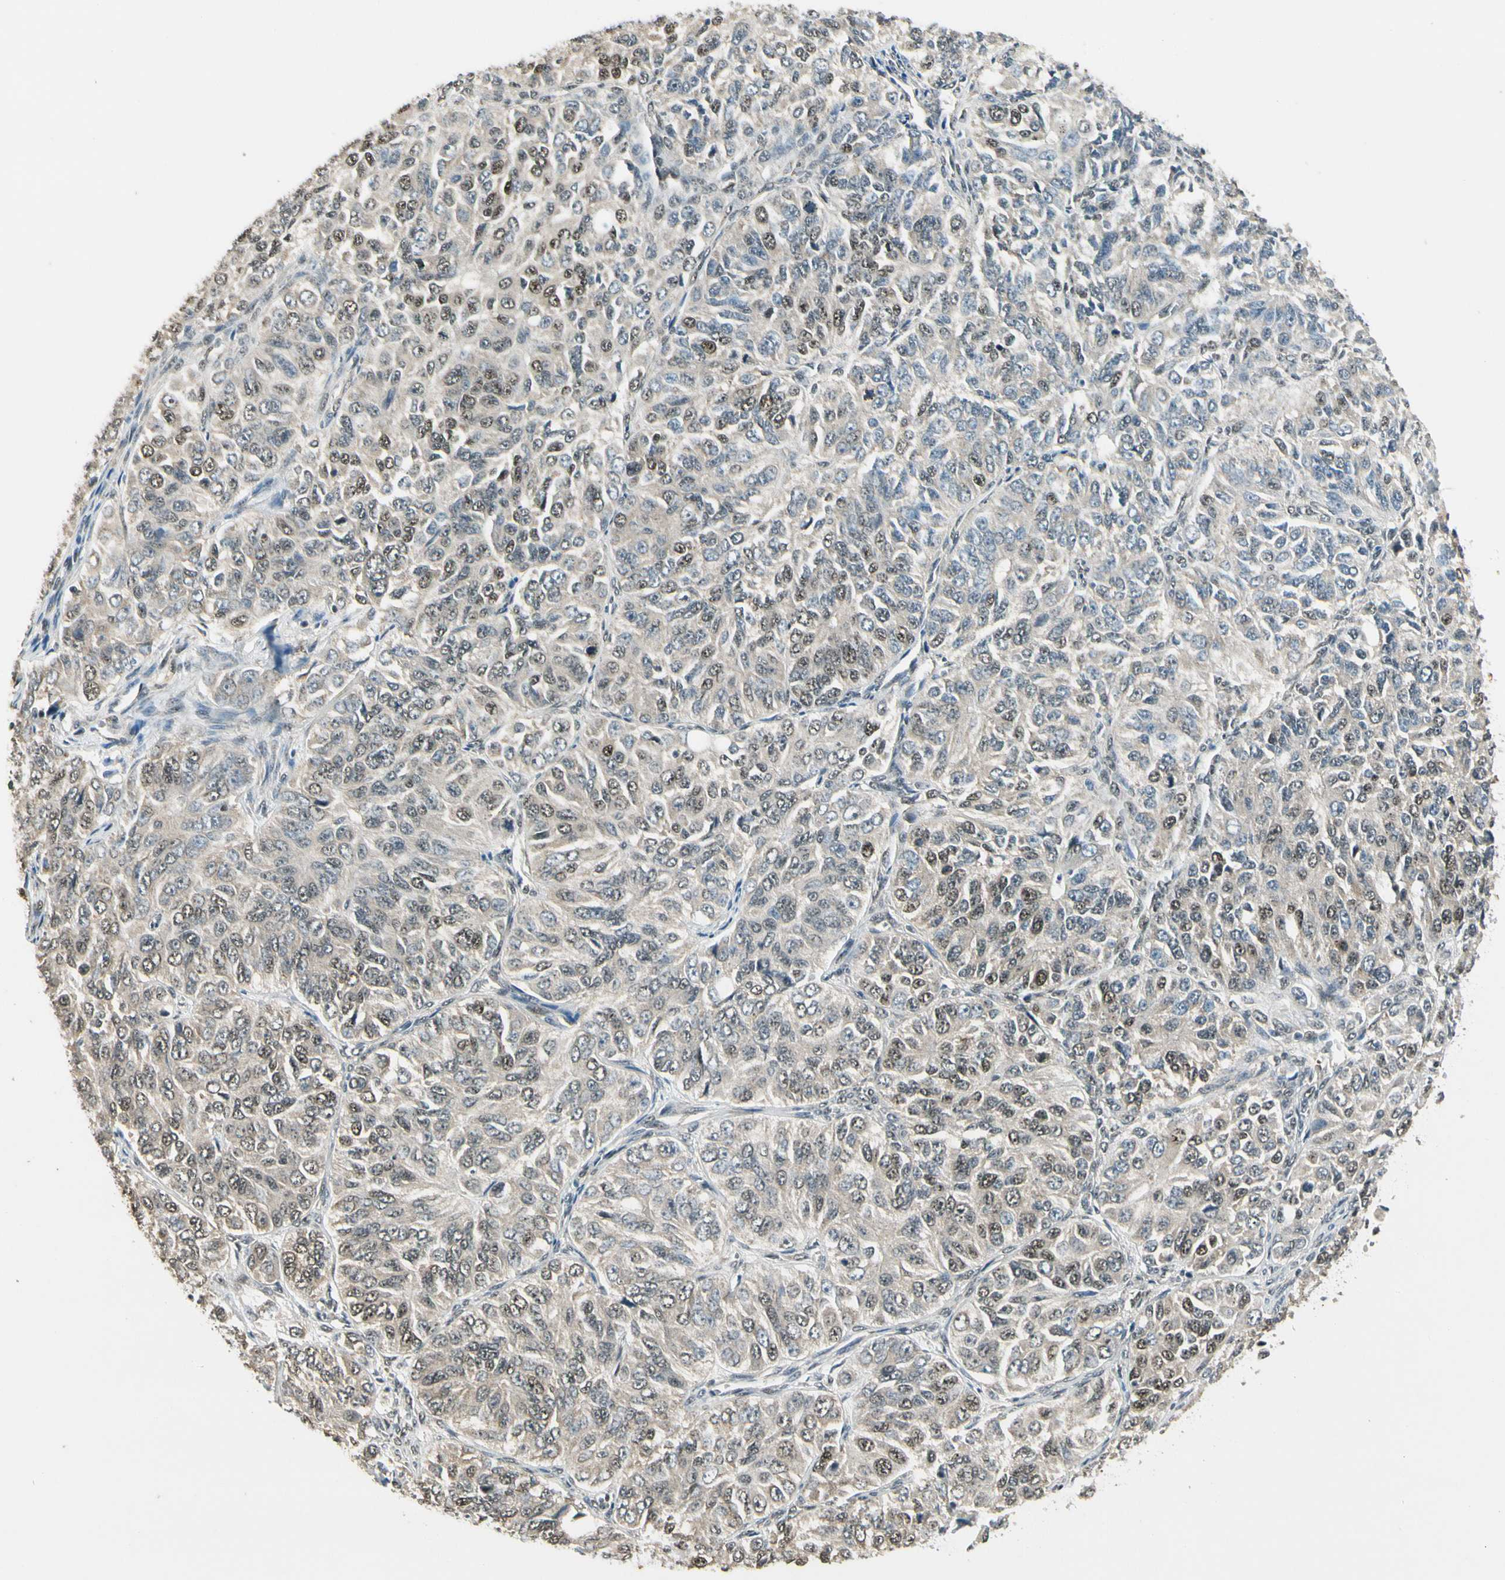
{"staining": {"intensity": "moderate", "quantity": "25%-75%", "location": "cytoplasmic/membranous,nuclear"}, "tissue": "ovarian cancer", "cell_type": "Tumor cells", "image_type": "cancer", "snomed": [{"axis": "morphology", "description": "Carcinoma, endometroid"}, {"axis": "topography", "description": "Ovary"}], "caption": "Immunohistochemical staining of ovarian cancer (endometroid carcinoma) shows medium levels of moderate cytoplasmic/membranous and nuclear expression in about 25%-75% of tumor cells.", "gene": "MCPH1", "patient": {"sex": "female", "age": 51}}